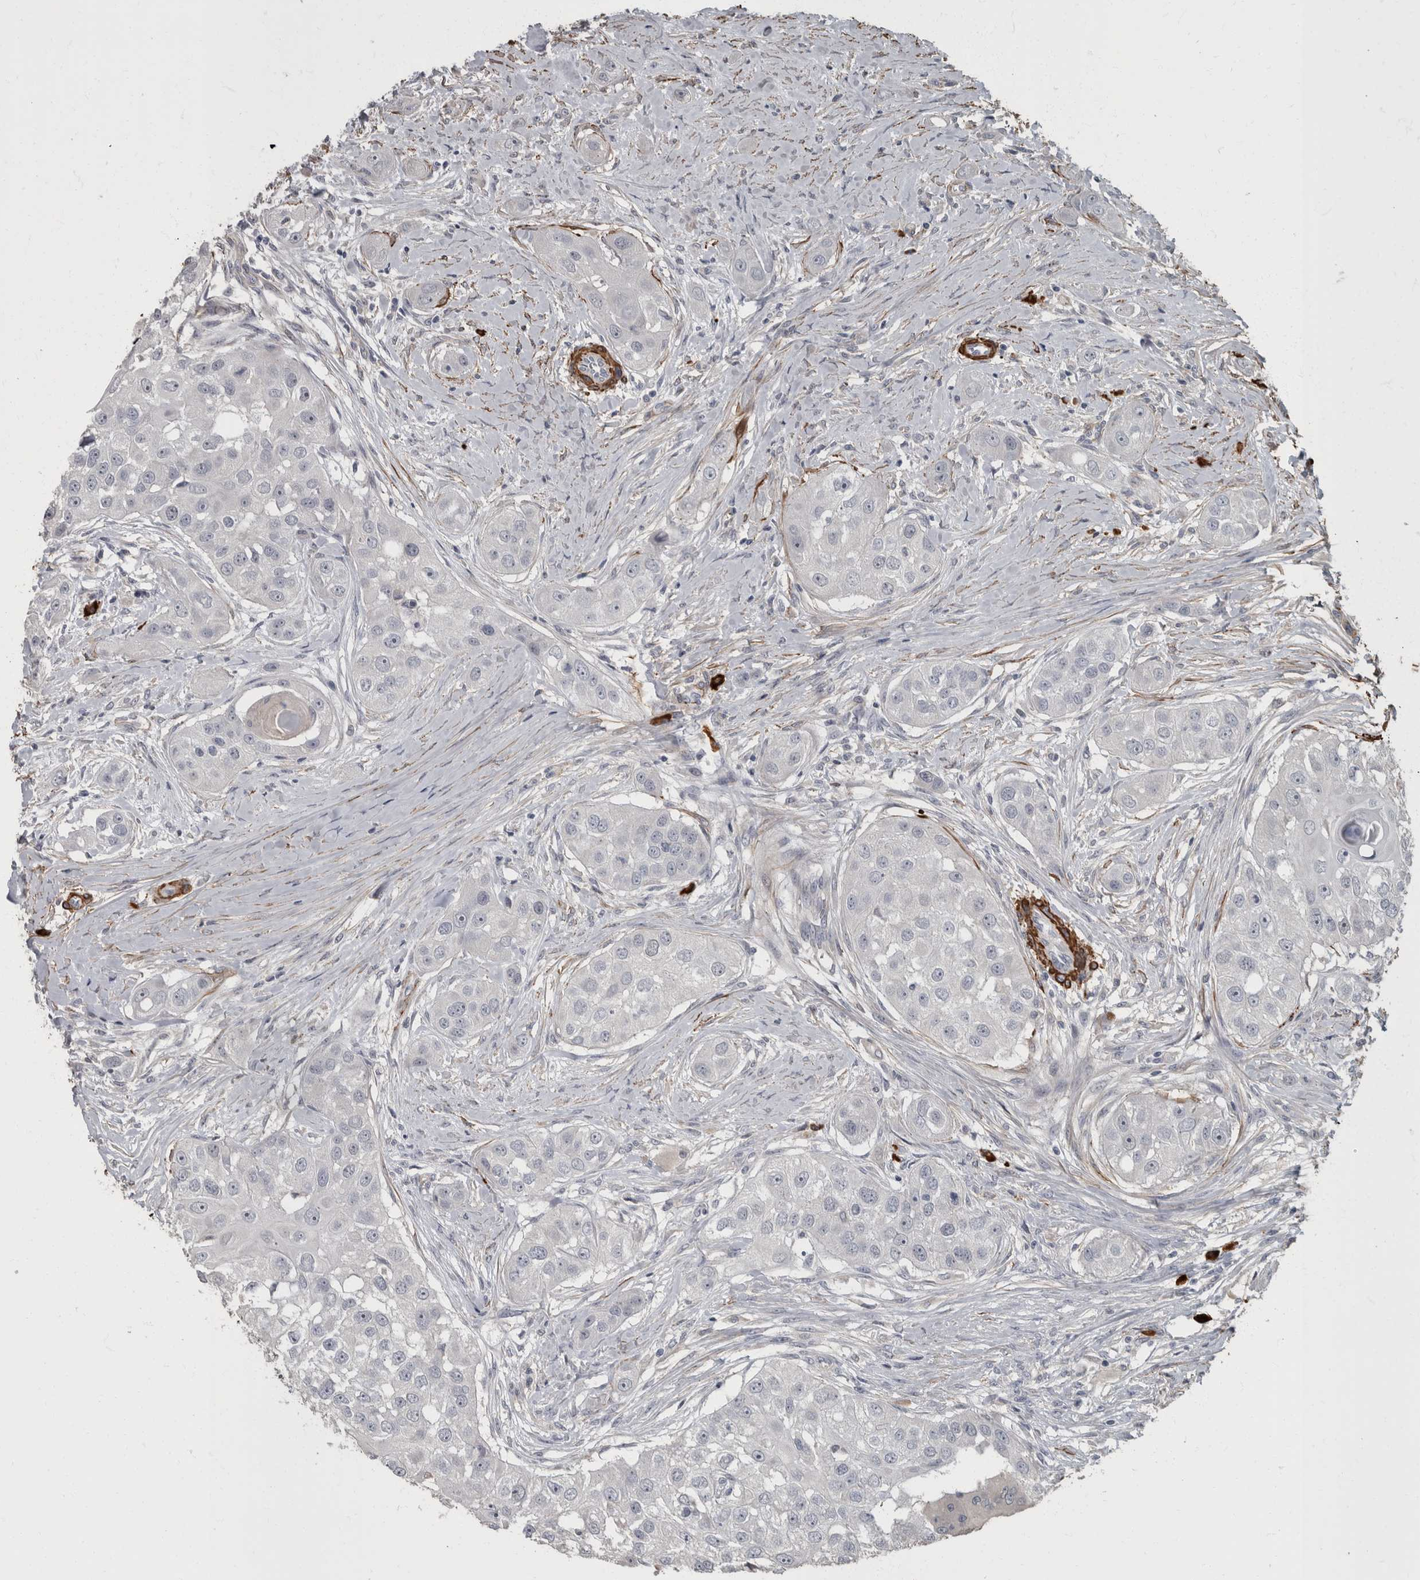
{"staining": {"intensity": "negative", "quantity": "none", "location": "none"}, "tissue": "head and neck cancer", "cell_type": "Tumor cells", "image_type": "cancer", "snomed": [{"axis": "morphology", "description": "Normal tissue, NOS"}, {"axis": "morphology", "description": "Squamous cell carcinoma, NOS"}, {"axis": "topography", "description": "Skeletal muscle"}, {"axis": "topography", "description": "Head-Neck"}], "caption": "DAB (3,3'-diaminobenzidine) immunohistochemical staining of human head and neck cancer (squamous cell carcinoma) shows no significant staining in tumor cells. (DAB (3,3'-diaminobenzidine) immunohistochemistry with hematoxylin counter stain).", "gene": "MASTL", "patient": {"sex": "male", "age": 51}}